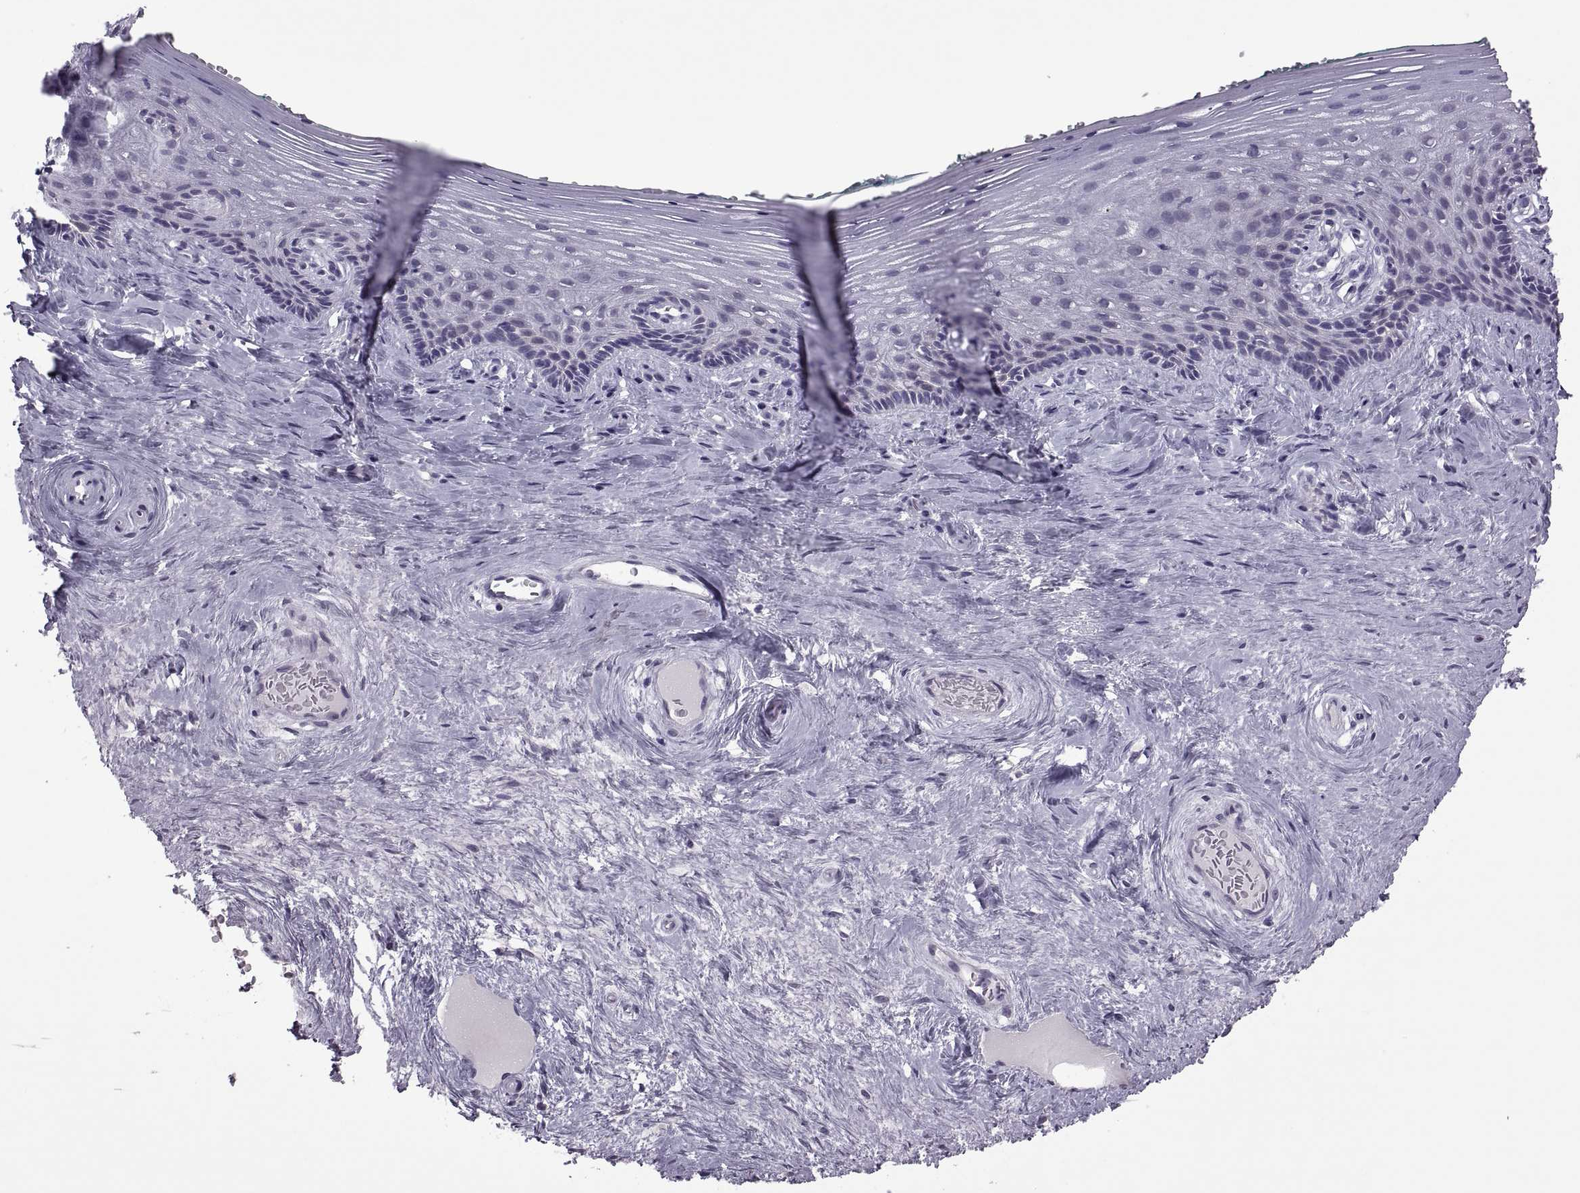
{"staining": {"intensity": "negative", "quantity": "none", "location": "none"}, "tissue": "vagina", "cell_type": "Squamous epithelial cells", "image_type": "normal", "snomed": [{"axis": "morphology", "description": "Normal tissue, NOS"}, {"axis": "topography", "description": "Vagina"}], "caption": "The micrograph displays no staining of squamous epithelial cells in unremarkable vagina. (Brightfield microscopy of DAB (3,3'-diaminobenzidine) IHC at high magnification).", "gene": "PABPC1", "patient": {"sex": "female", "age": 45}}